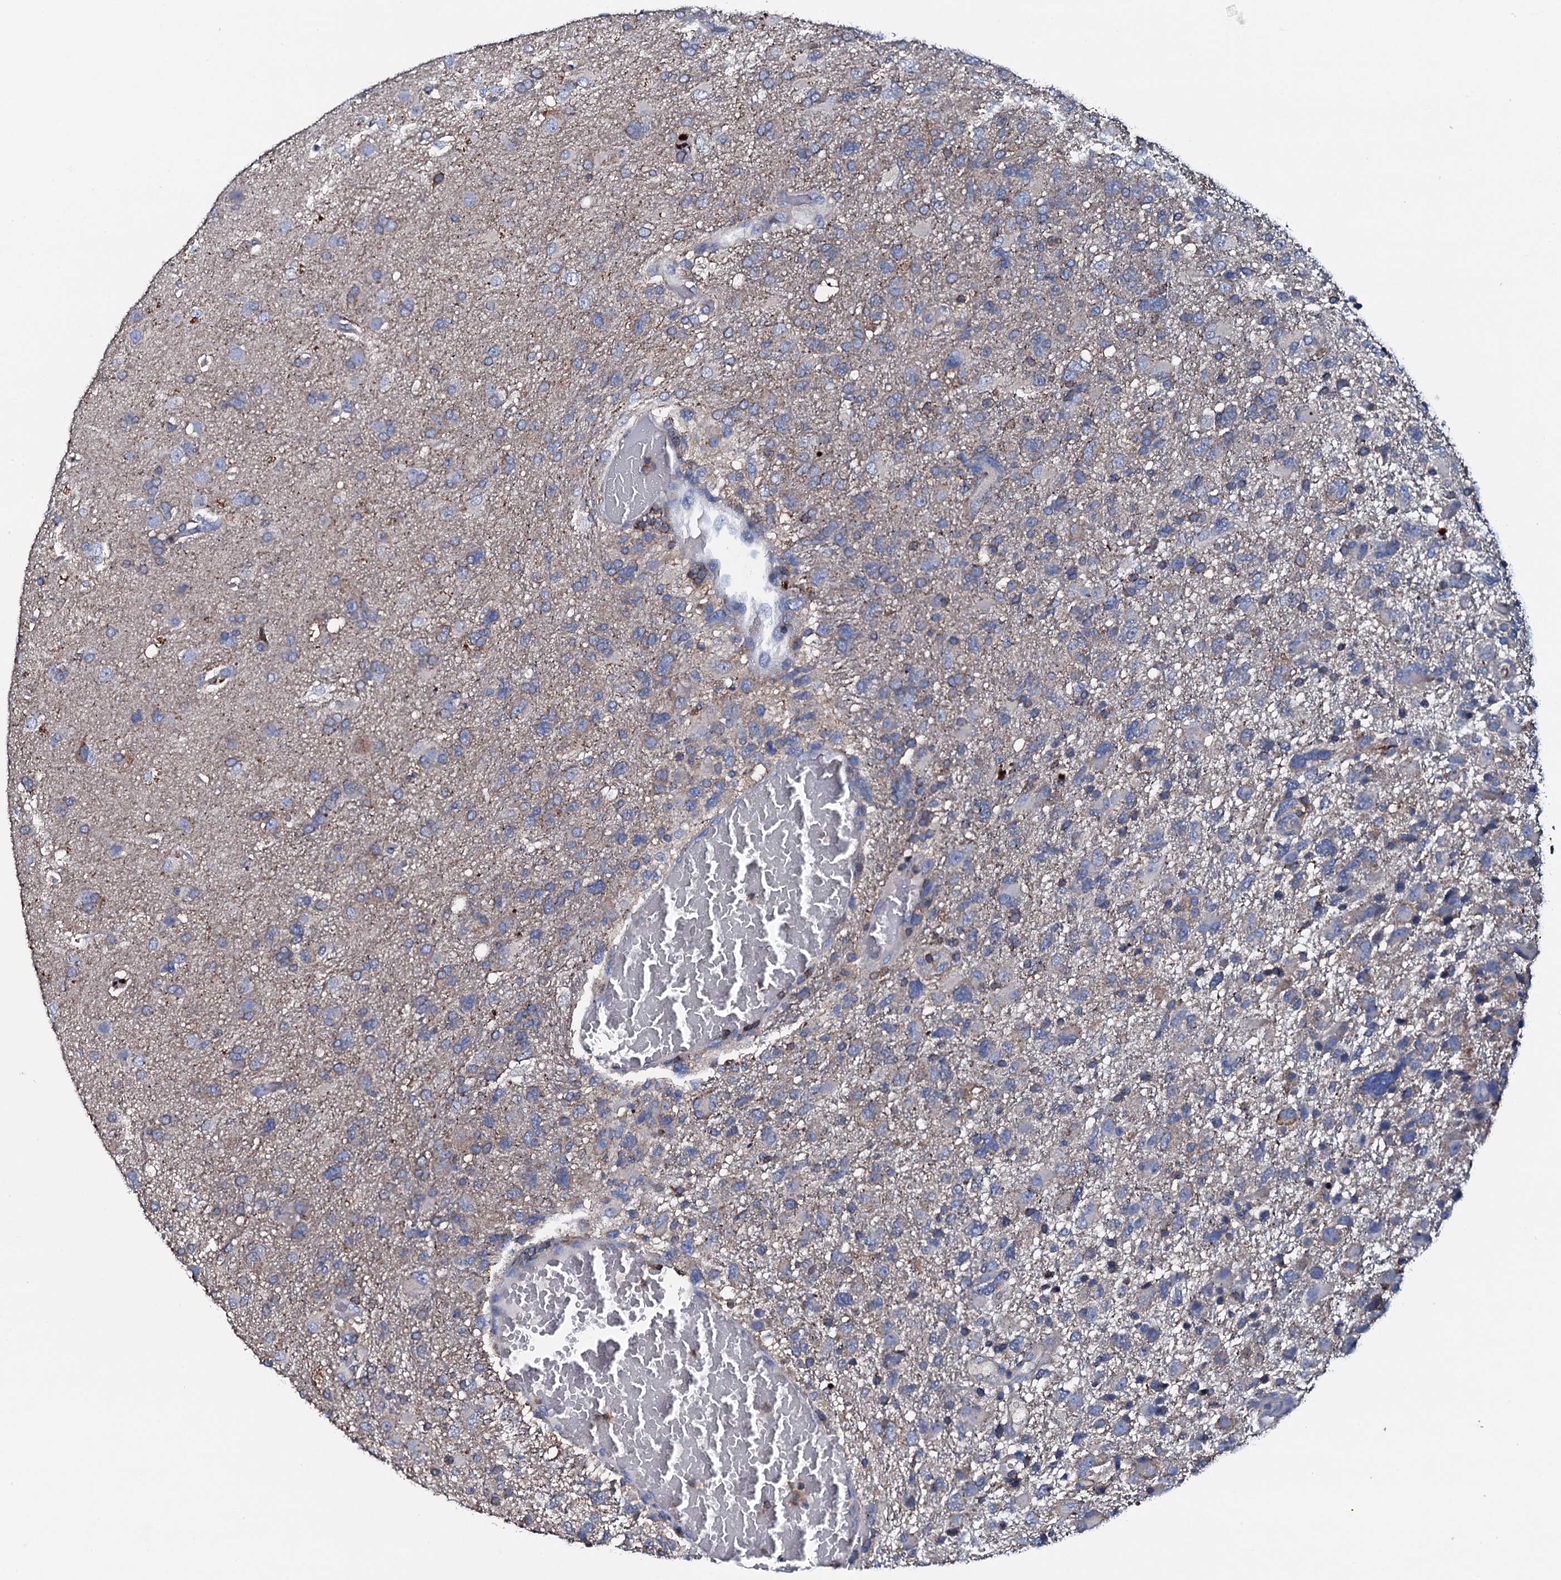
{"staining": {"intensity": "negative", "quantity": "none", "location": "none"}, "tissue": "glioma", "cell_type": "Tumor cells", "image_type": "cancer", "snomed": [{"axis": "morphology", "description": "Glioma, malignant, High grade"}, {"axis": "topography", "description": "Brain"}], "caption": "Micrograph shows no significant protein staining in tumor cells of glioma. (DAB (3,3'-diaminobenzidine) immunohistochemistry visualized using brightfield microscopy, high magnification).", "gene": "MS4A4E", "patient": {"sex": "male", "age": 61}}